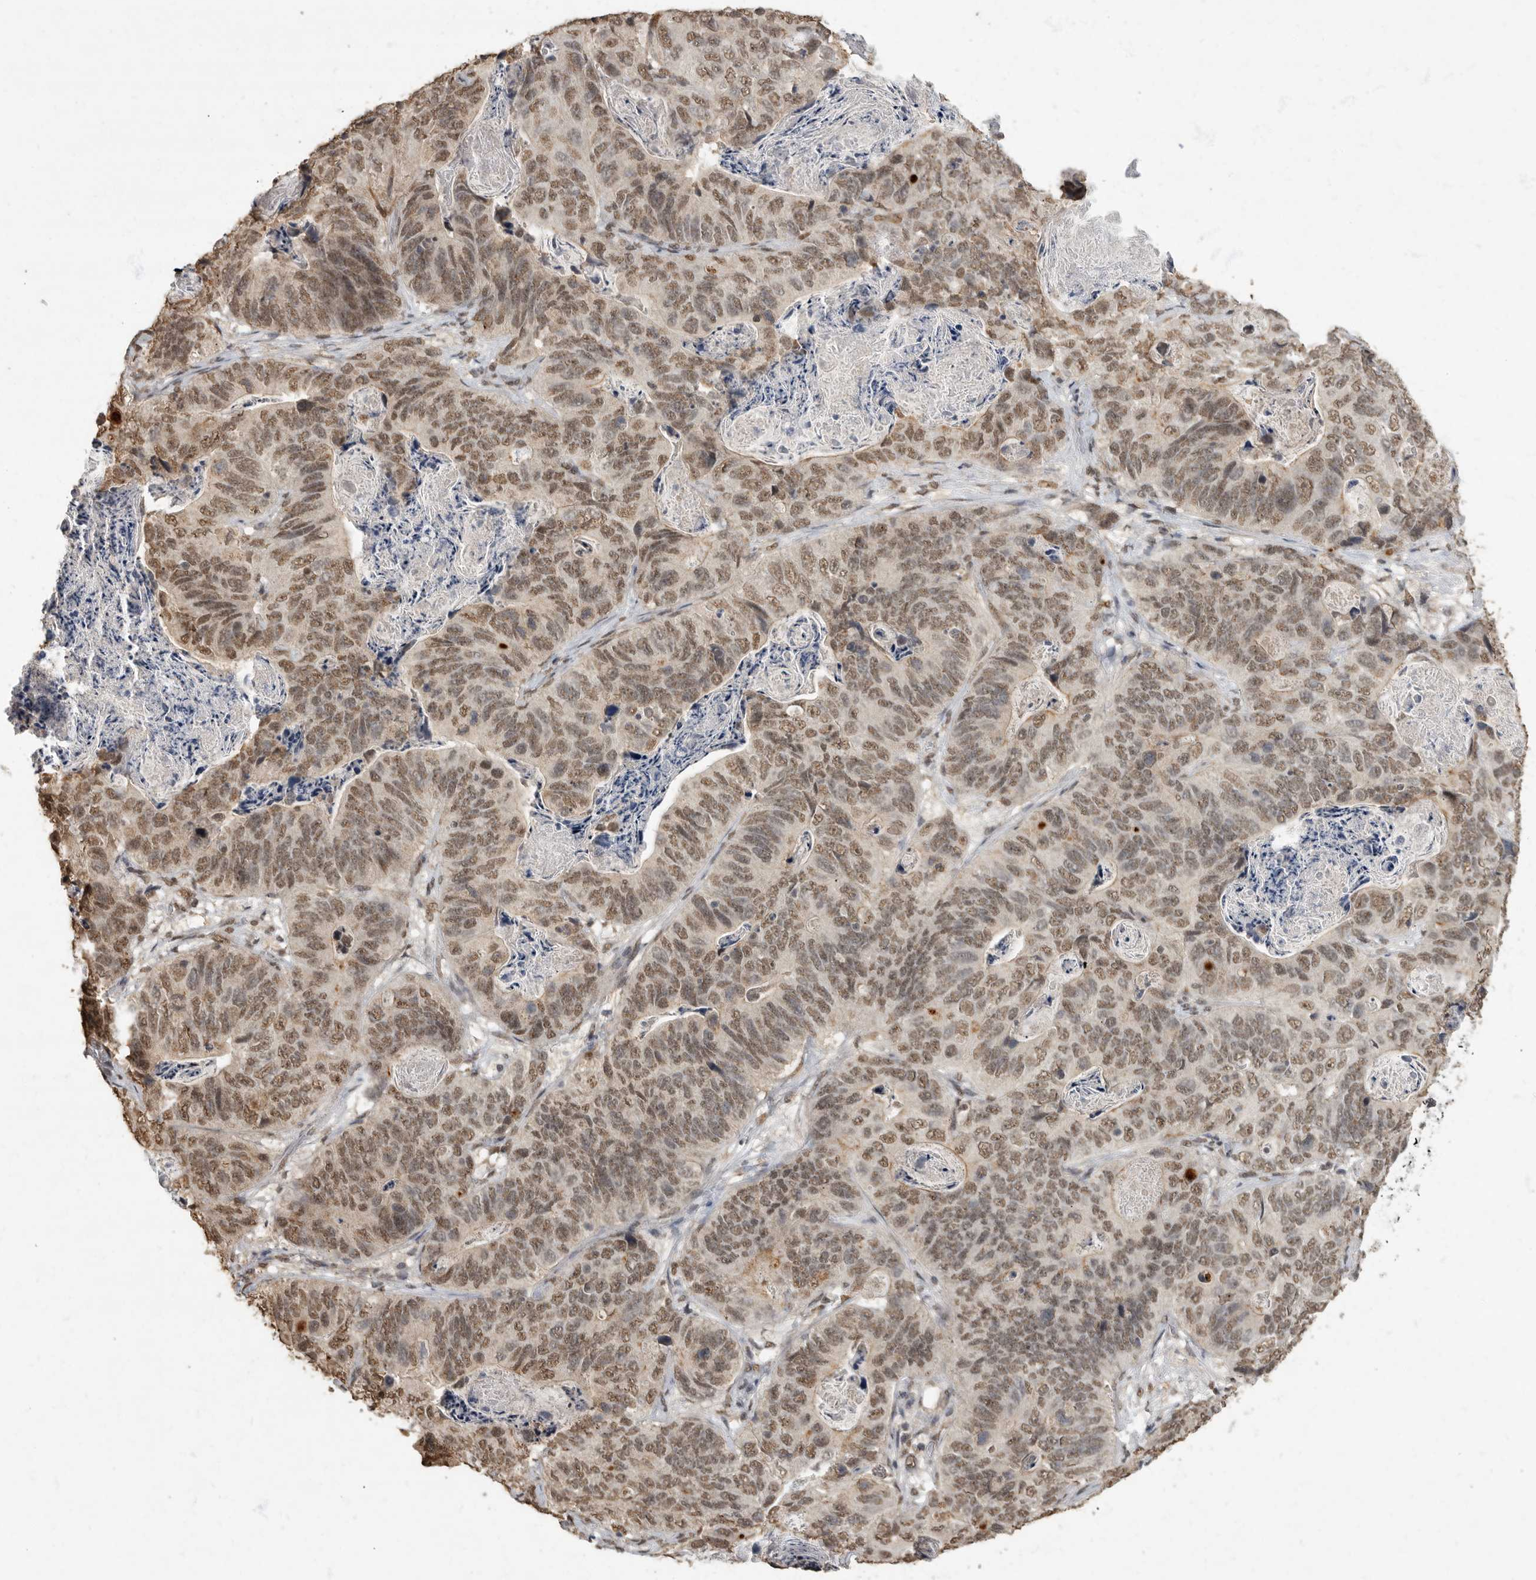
{"staining": {"intensity": "moderate", "quantity": ">75%", "location": "nuclear"}, "tissue": "stomach cancer", "cell_type": "Tumor cells", "image_type": "cancer", "snomed": [{"axis": "morphology", "description": "Normal tissue, NOS"}, {"axis": "morphology", "description": "Adenocarcinoma, NOS"}, {"axis": "topography", "description": "Stomach"}], "caption": "Stomach cancer was stained to show a protein in brown. There is medium levels of moderate nuclear positivity in about >75% of tumor cells. The staining was performed using DAB to visualize the protein expression in brown, while the nuclei were stained in blue with hematoxylin (Magnification: 20x).", "gene": "NBL1", "patient": {"sex": "female", "age": 89}}